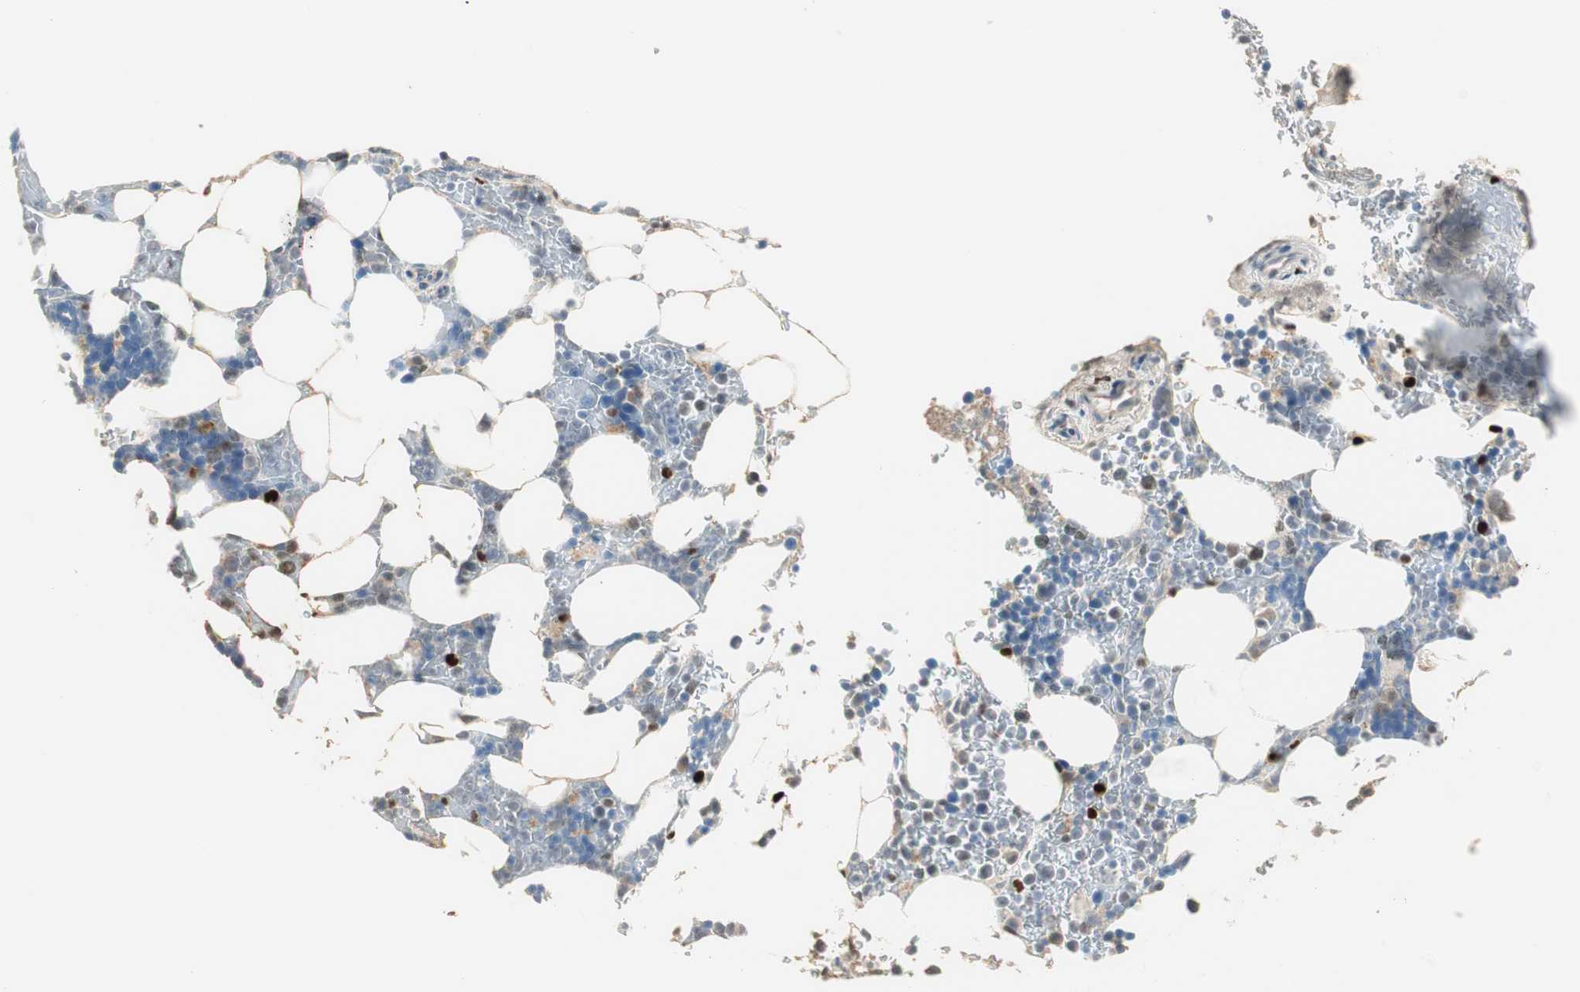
{"staining": {"intensity": "strong", "quantity": "<25%", "location": "nuclear"}, "tissue": "bone marrow", "cell_type": "Hematopoietic cells", "image_type": "normal", "snomed": [{"axis": "morphology", "description": "Normal tissue, NOS"}, {"axis": "topography", "description": "Bone marrow"}], "caption": "Protein expression analysis of benign bone marrow exhibits strong nuclear positivity in approximately <25% of hematopoietic cells.", "gene": "RUNX2", "patient": {"sex": "female", "age": 73}}